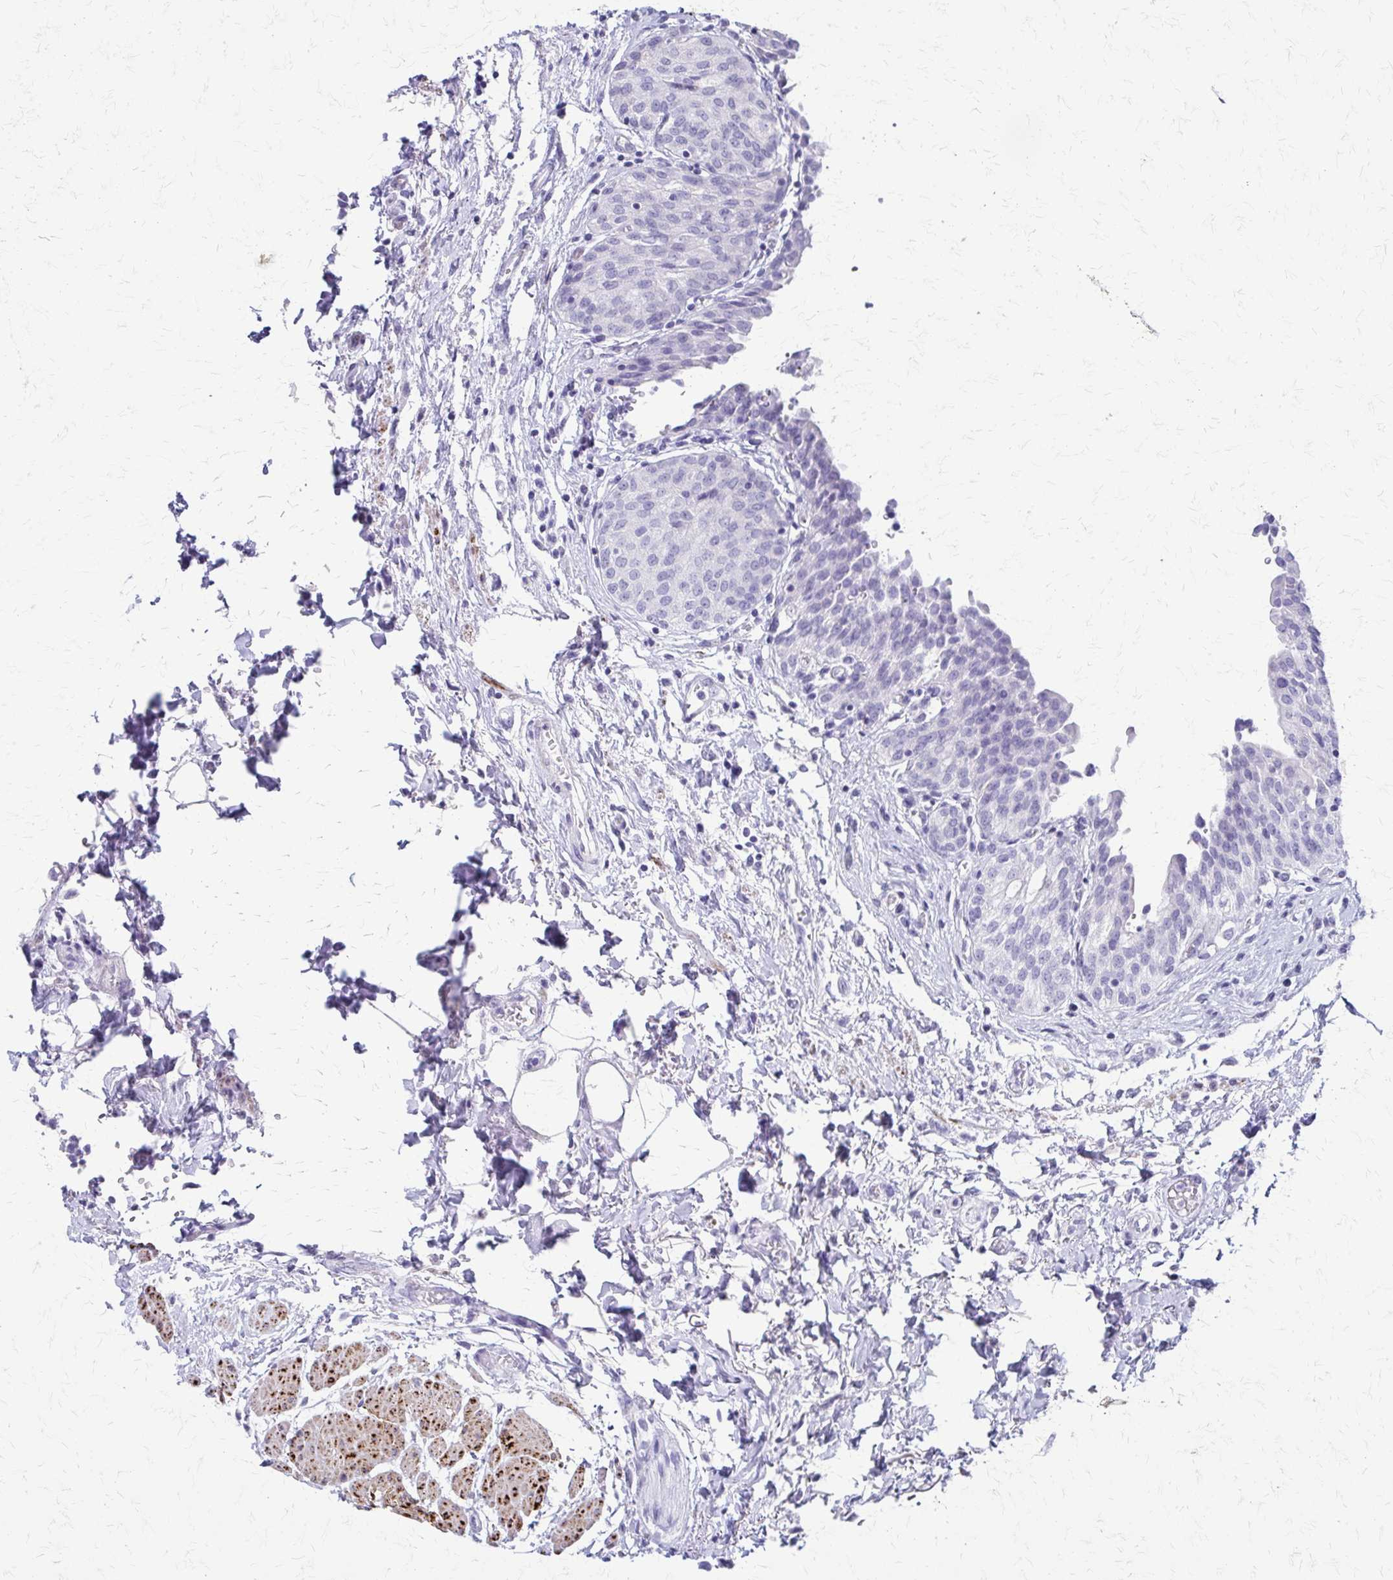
{"staining": {"intensity": "weak", "quantity": "<25%", "location": "cytoplasmic/membranous"}, "tissue": "urinary bladder", "cell_type": "Urothelial cells", "image_type": "normal", "snomed": [{"axis": "morphology", "description": "Normal tissue, NOS"}, {"axis": "topography", "description": "Urinary bladder"}], "caption": "Protein analysis of normal urinary bladder shows no significant staining in urothelial cells.", "gene": "ZSCAN5B", "patient": {"sex": "male", "age": 68}}